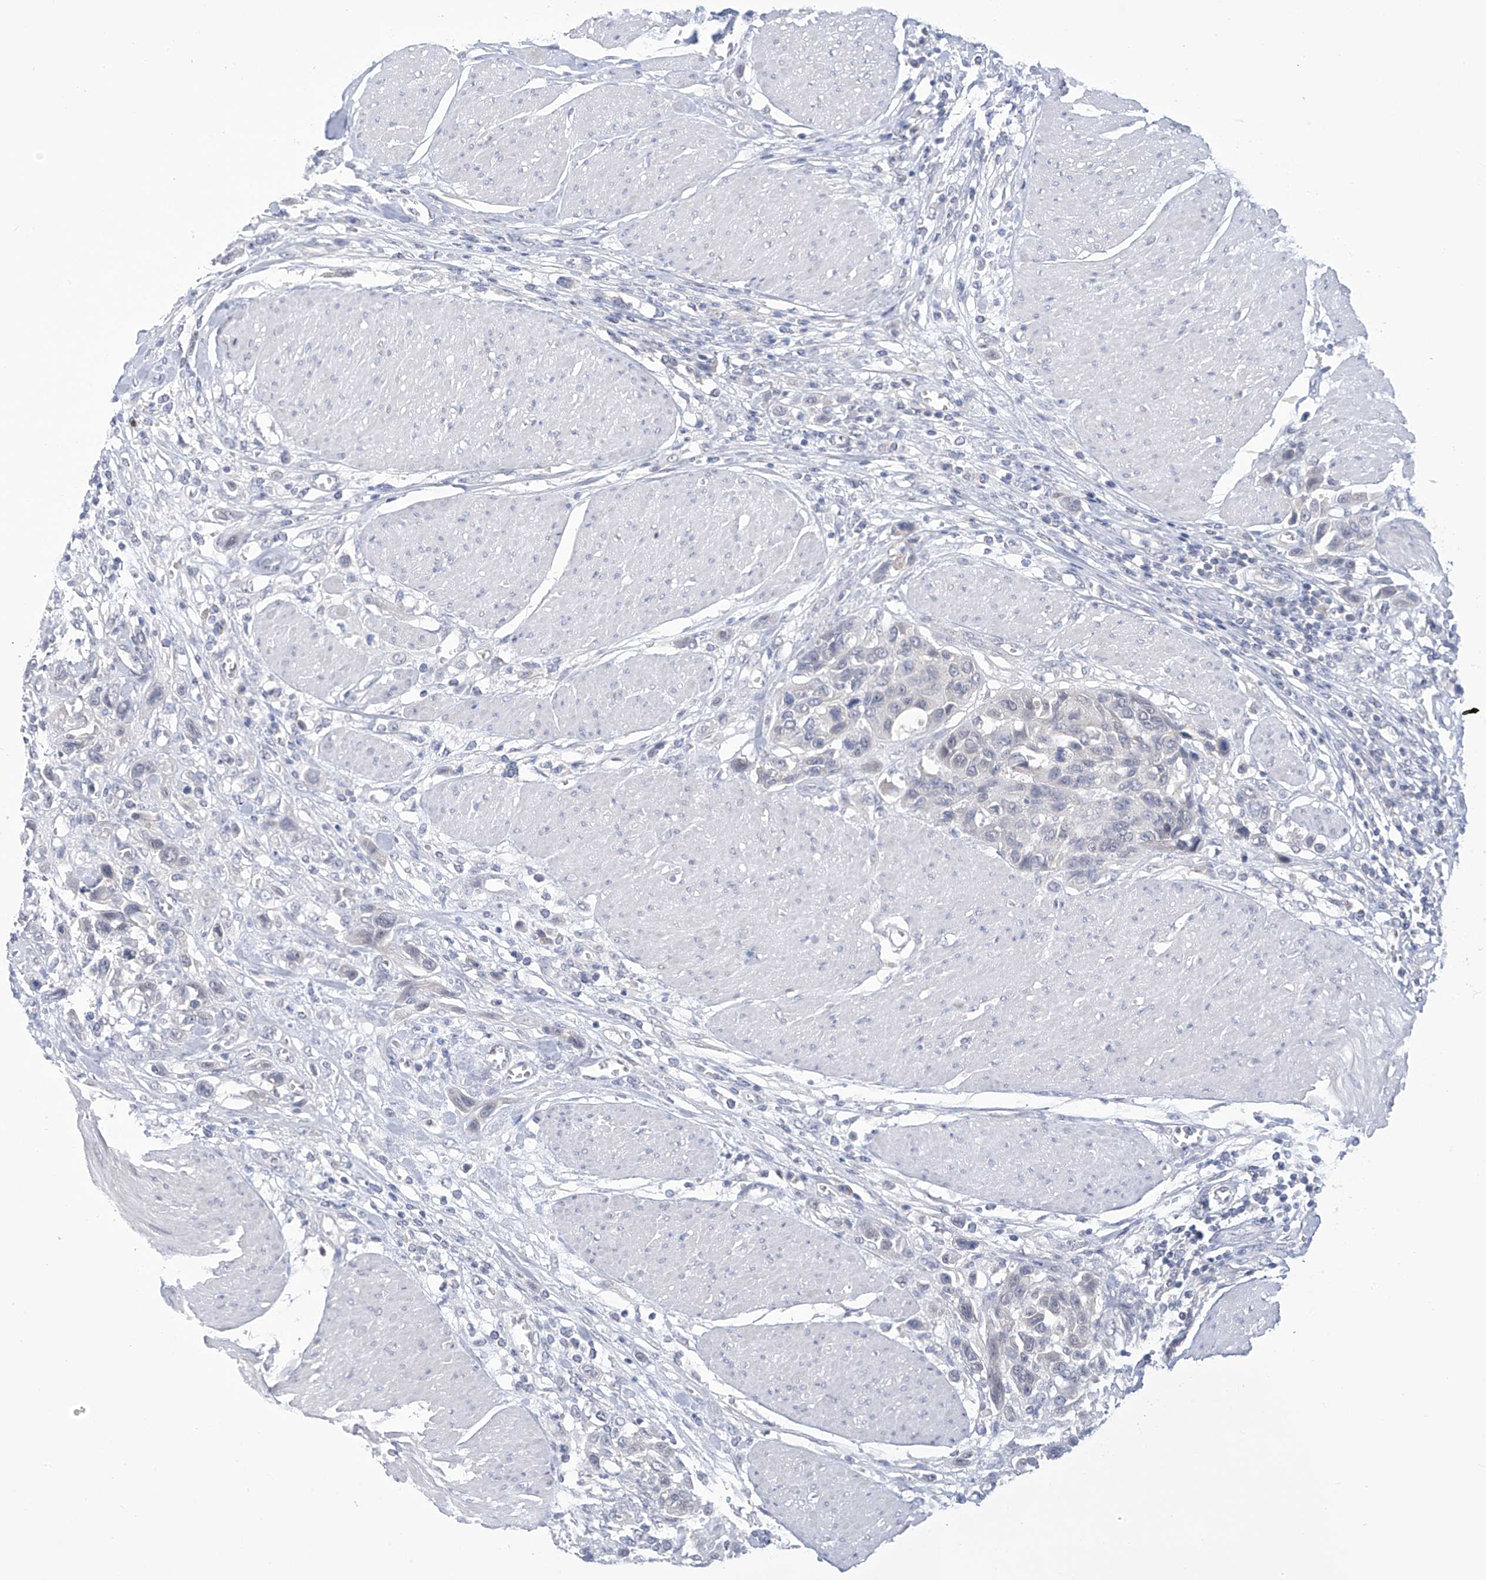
{"staining": {"intensity": "negative", "quantity": "none", "location": "none"}, "tissue": "urothelial cancer", "cell_type": "Tumor cells", "image_type": "cancer", "snomed": [{"axis": "morphology", "description": "Urothelial carcinoma, High grade"}, {"axis": "topography", "description": "Urinary bladder"}], "caption": "A photomicrograph of human urothelial carcinoma (high-grade) is negative for staining in tumor cells.", "gene": "IBA57", "patient": {"sex": "male", "age": 50}}